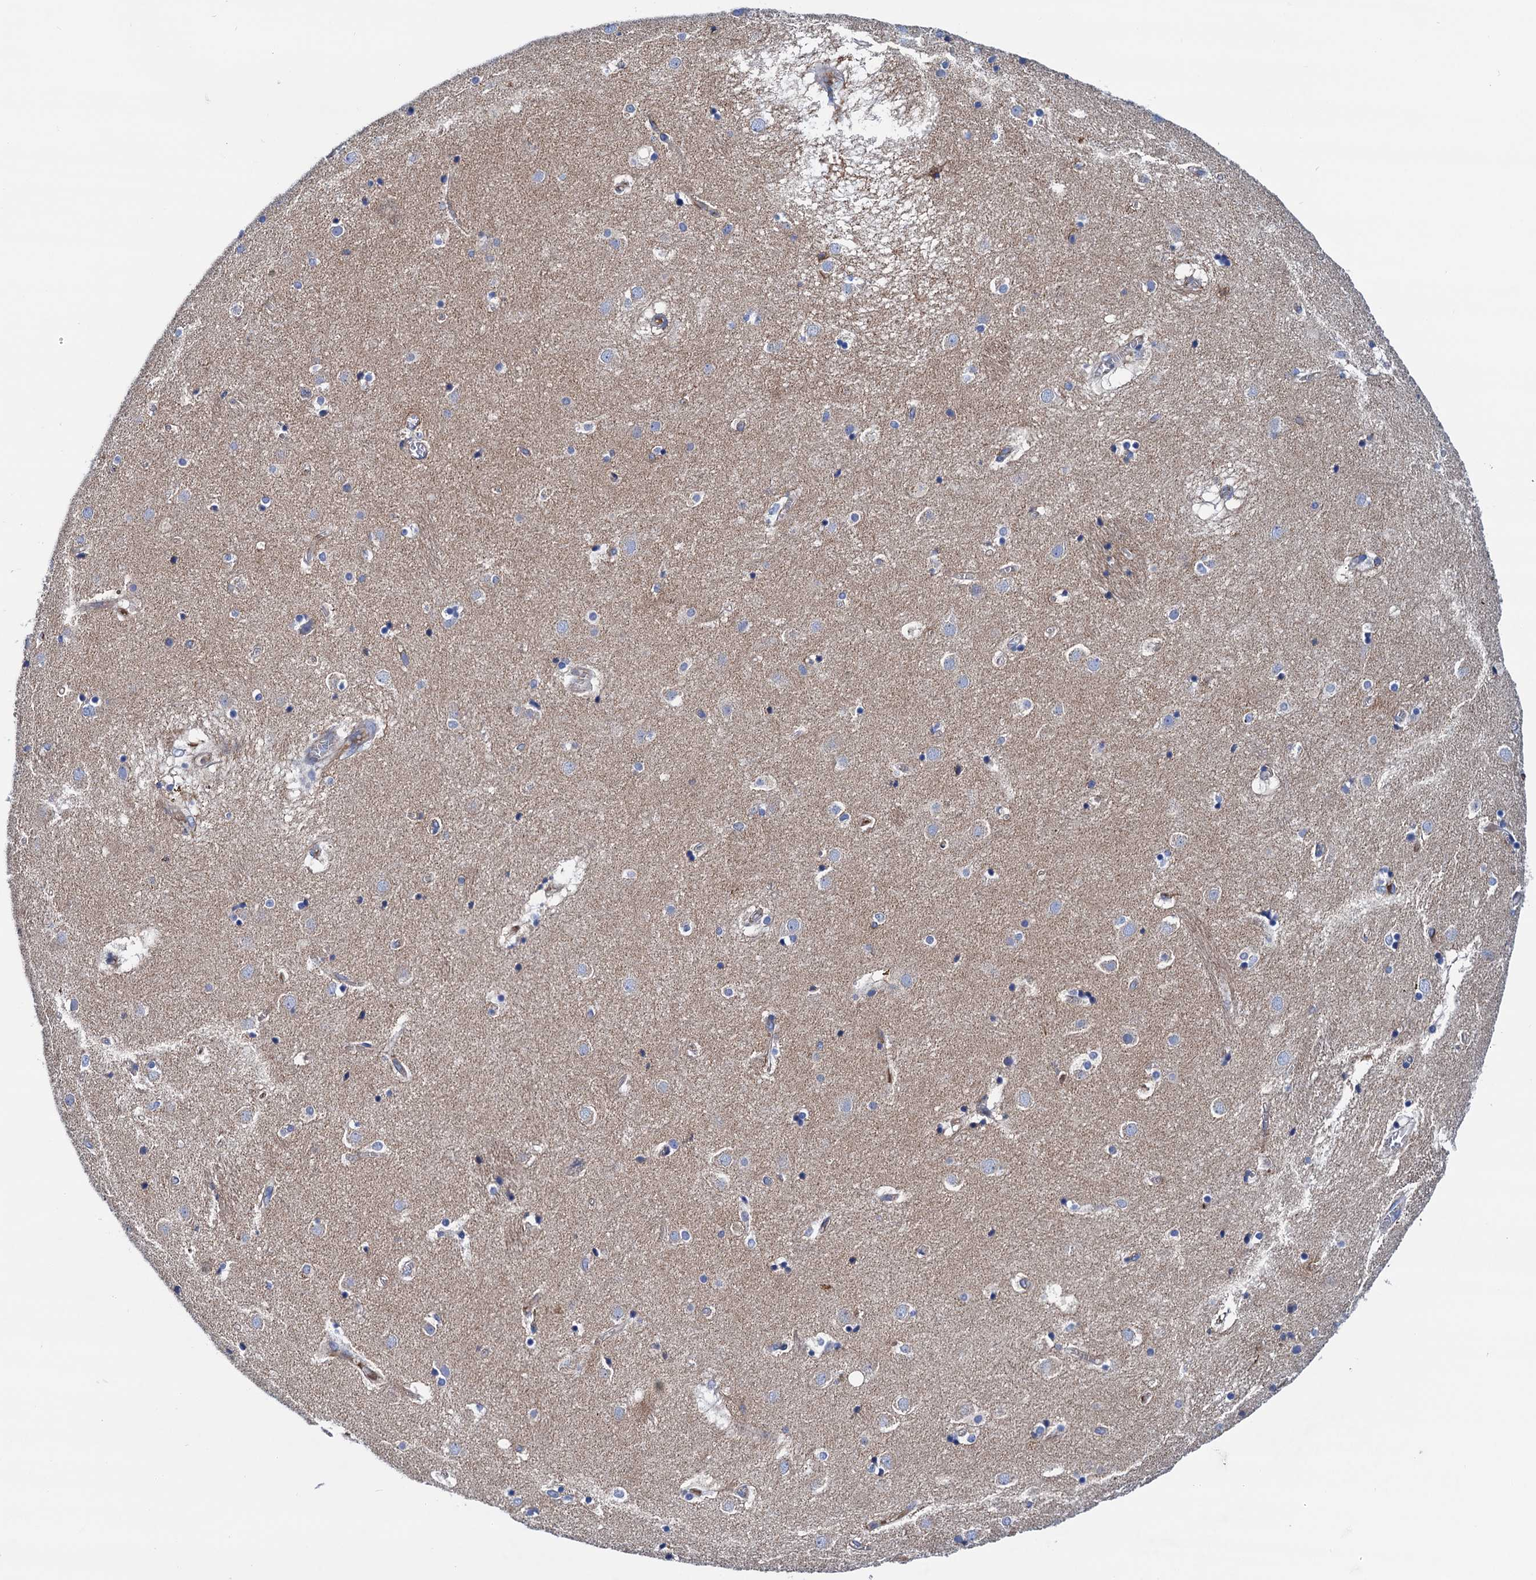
{"staining": {"intensity": "negative", "quantity": "none", "location": "none"}, "tissue": "caudate", "cell_type": "Glial cells", "image_type": "normal", "snomed": [{"axis": "morphology", "description": "Normal tissue, NOS"}, {"axis": "topography", "description": "Lateral ventricle wall"}], "caption": "DAB (3,3'-diaminobenzidine) immunohistochemical staining of benign human caudate displays no significant positivity in glial cells.", "gene": "RASSF9", "patient": {"sex": "male", "age": 70}}